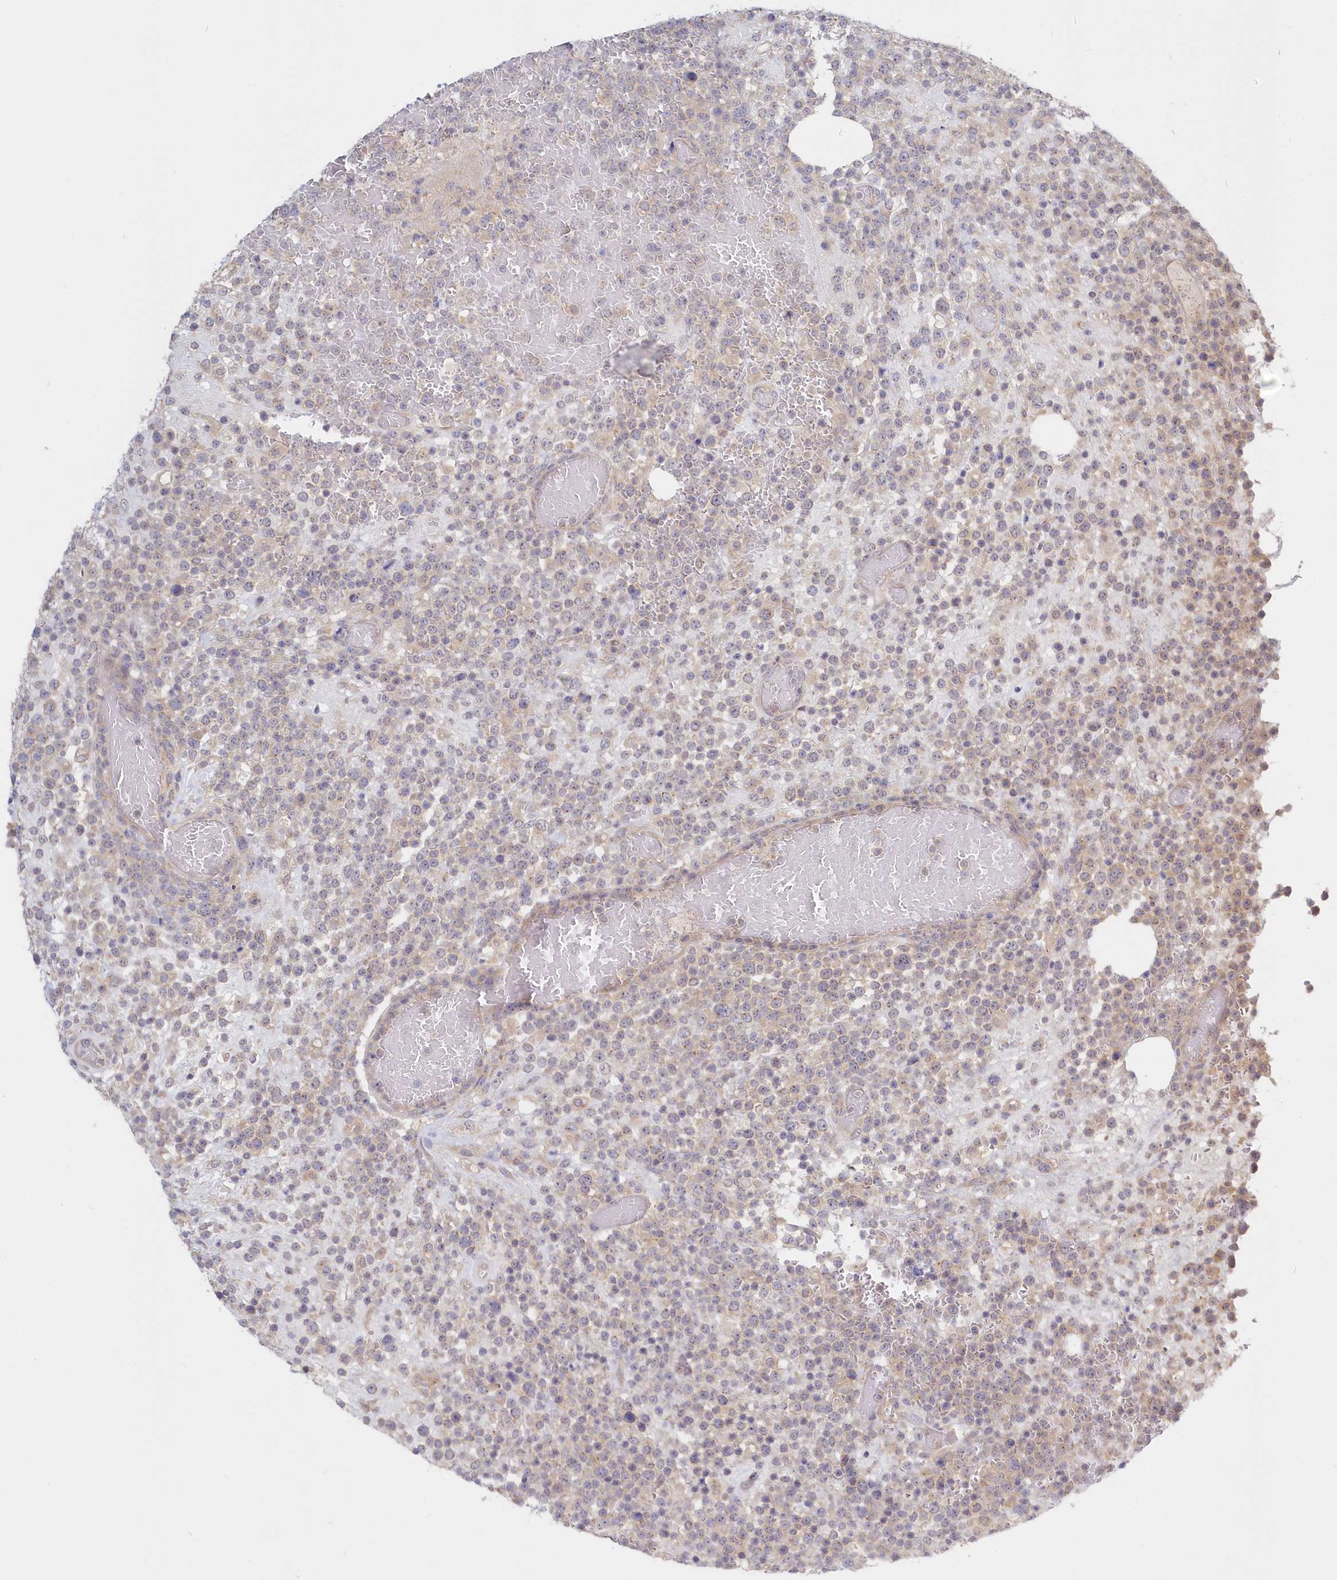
{"staining": {"intensity": "negative", "quantity": "none", "location": "none"}, "tissue": "lymphoma", "cell_type": "Tumor cells", "image_type": "cancer", "snomed": [{"axis": "morphology", "description": "Malignant lymphoma, non-Hodgkin's type, High grade"}, {"axis": "topography", "description": "Colon"}], "caption": "Tumor cells show no significant protein positivity in high-grade malignant lymphoma, non-Hodgkin's type.", "gene": "KATNA1", "patient": {"sex": "female", "age": 53}}